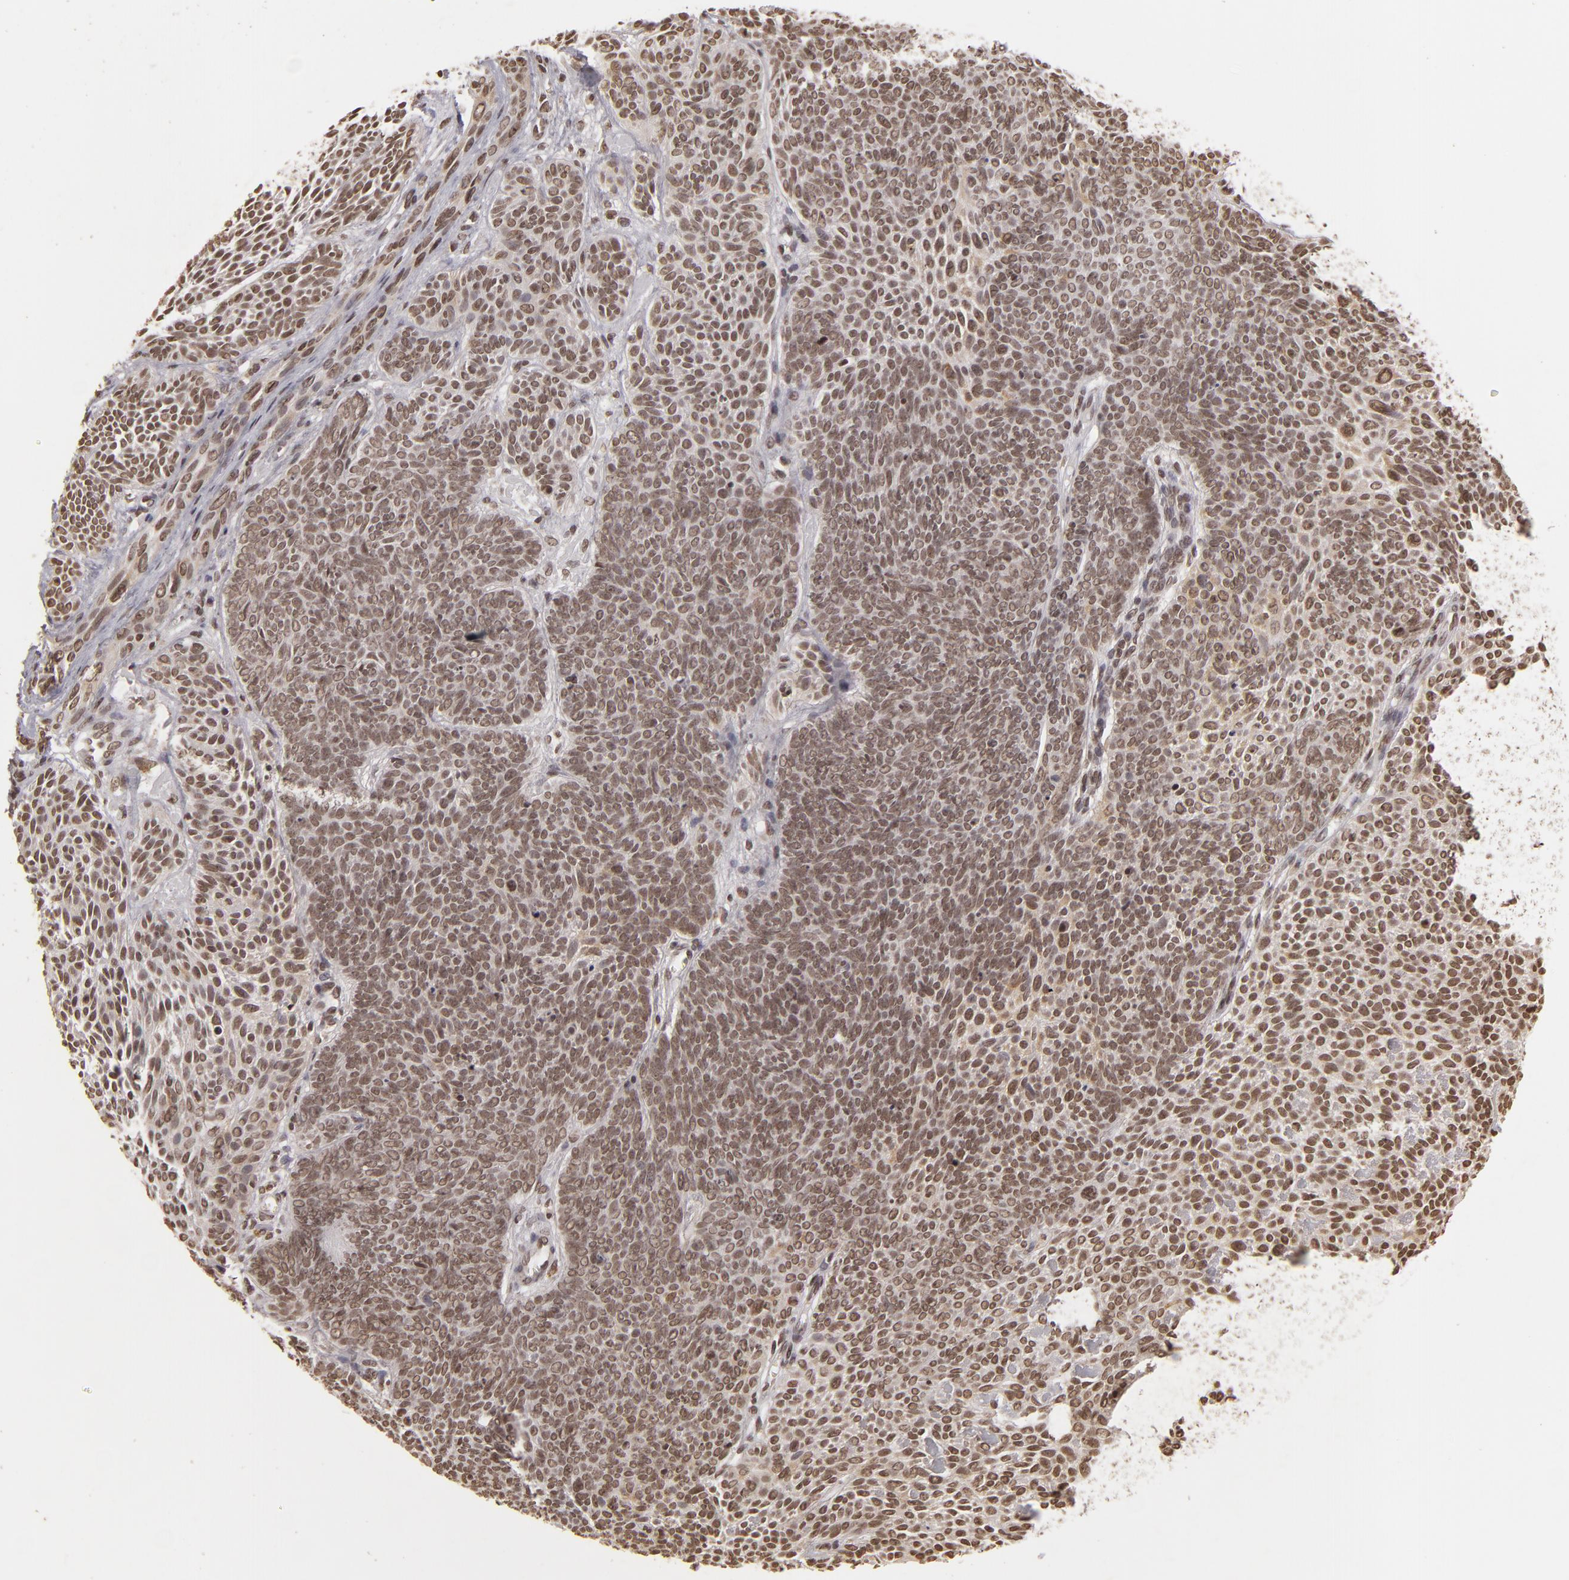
{"staining": {"intensity": "moderate", "quantity": ">75%", "location": "nuclear"}, "tissue": "skin cancer", "cell_type": "Tumor cells", "image_type": "cancer", "snomed": [{"axis": "morphology", "description": "Basal cell carcinoma"}, {"axis": "topography", "description": "Skin"}], "caption": "Tumor cells reveal moderate nuclear staining in about >75% of cells in skin basal cell carcinoma. (DAB (3,3'-diaminobenzidine) = brown stain, brightfield microscopy at high magnification).", "gene": "CUL3", "patient": {"sex": "male", "age": 84}}